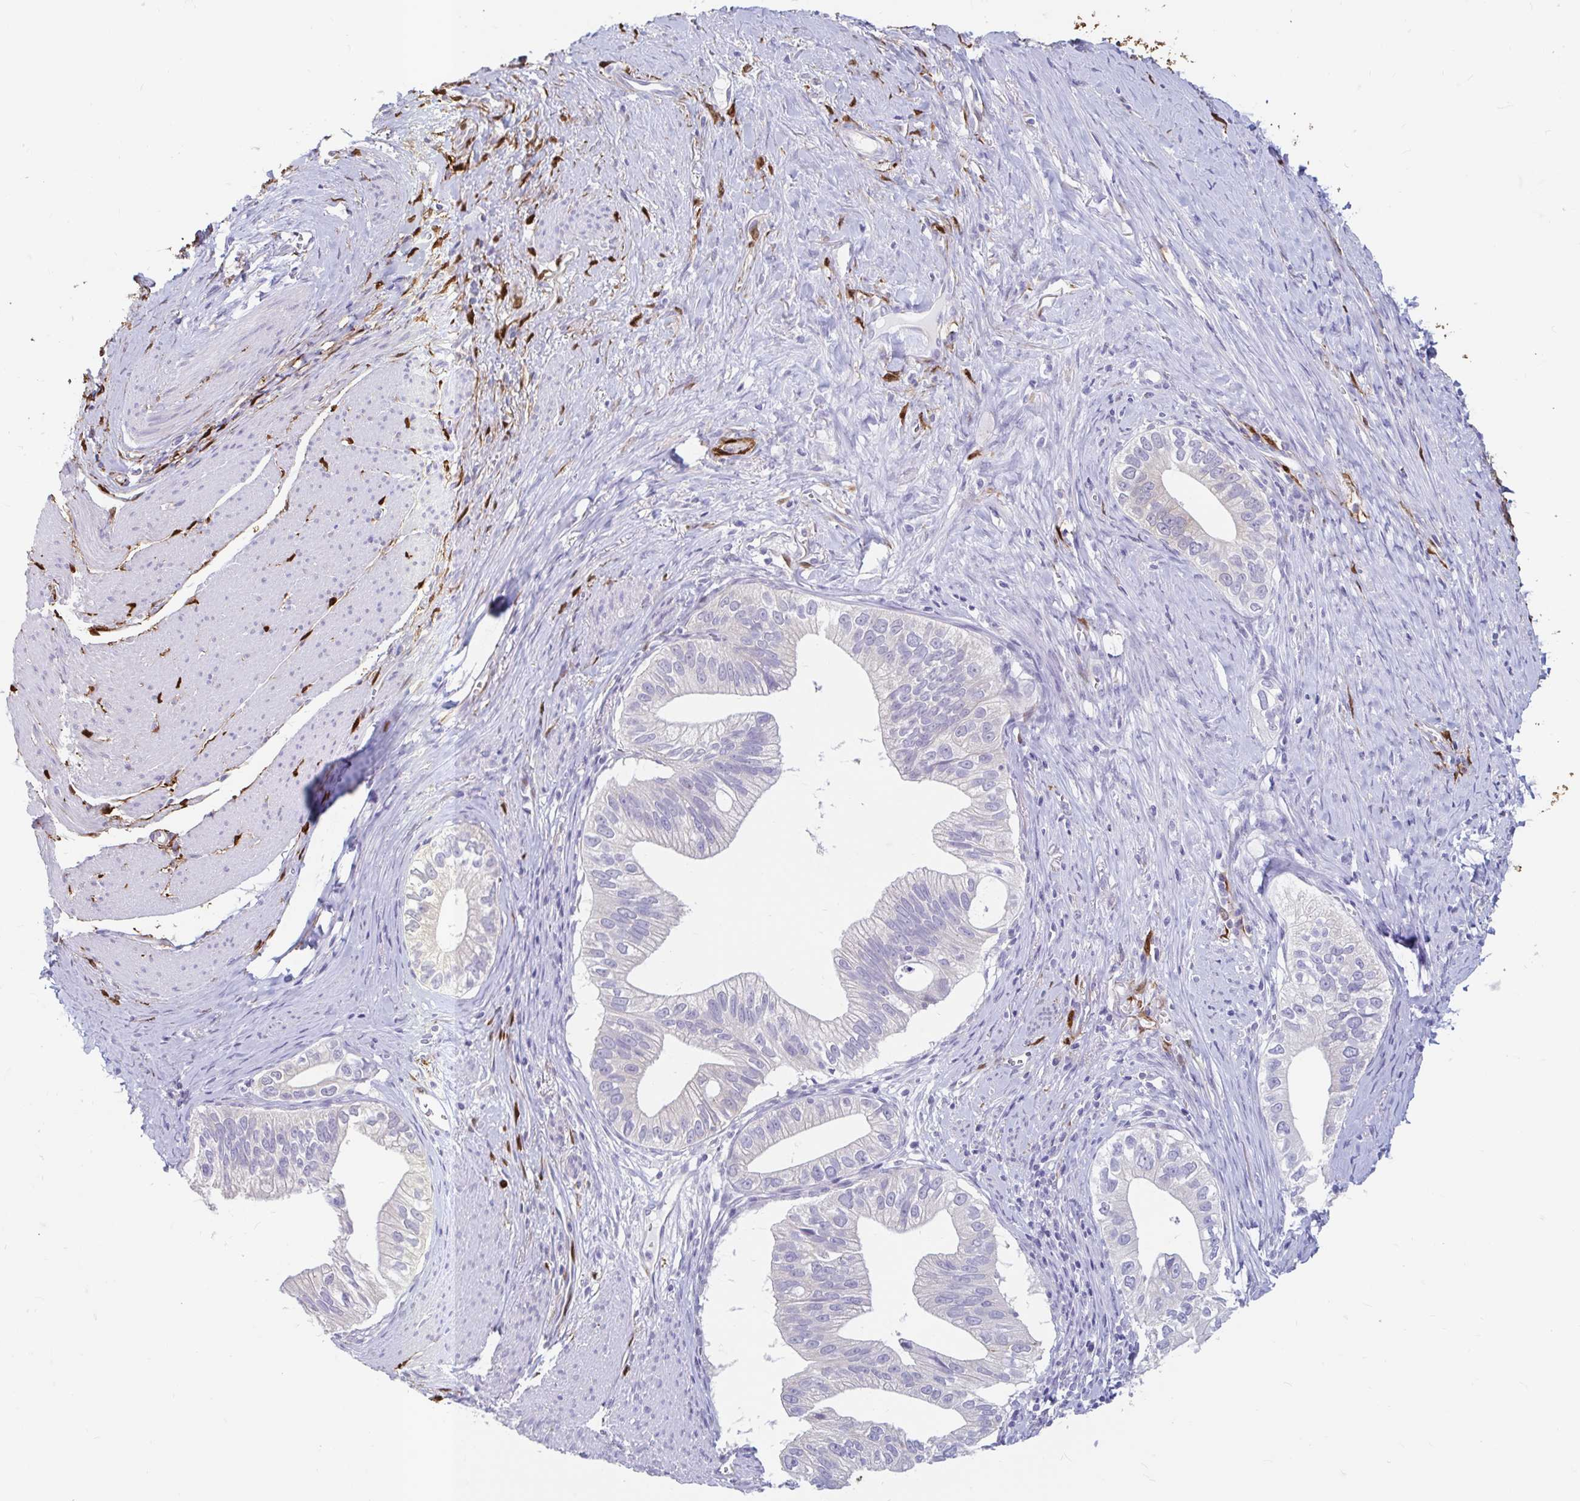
{"staining": {"intensity": "negative", "quantity": "none", "location": "none"}, "tissue": "pancreatic cancer", "cell_type": "Tumor cells", "image_type": "cancer", "snomed": [{"axis": "morphology", "description": "Adenocarcinoma, NOS"}, {"axis": "topography", "description": "Pancreas"}], "caption": "Adenocarcinoma (pancreatic) was stained to show a protein in brown. There is no significant positivity in tumor cells. (Immunohistochemistry, brightfield microscopy, high magnification).", "gene": "ADH1A", "patient": {"sex": "male", "age": 70}}